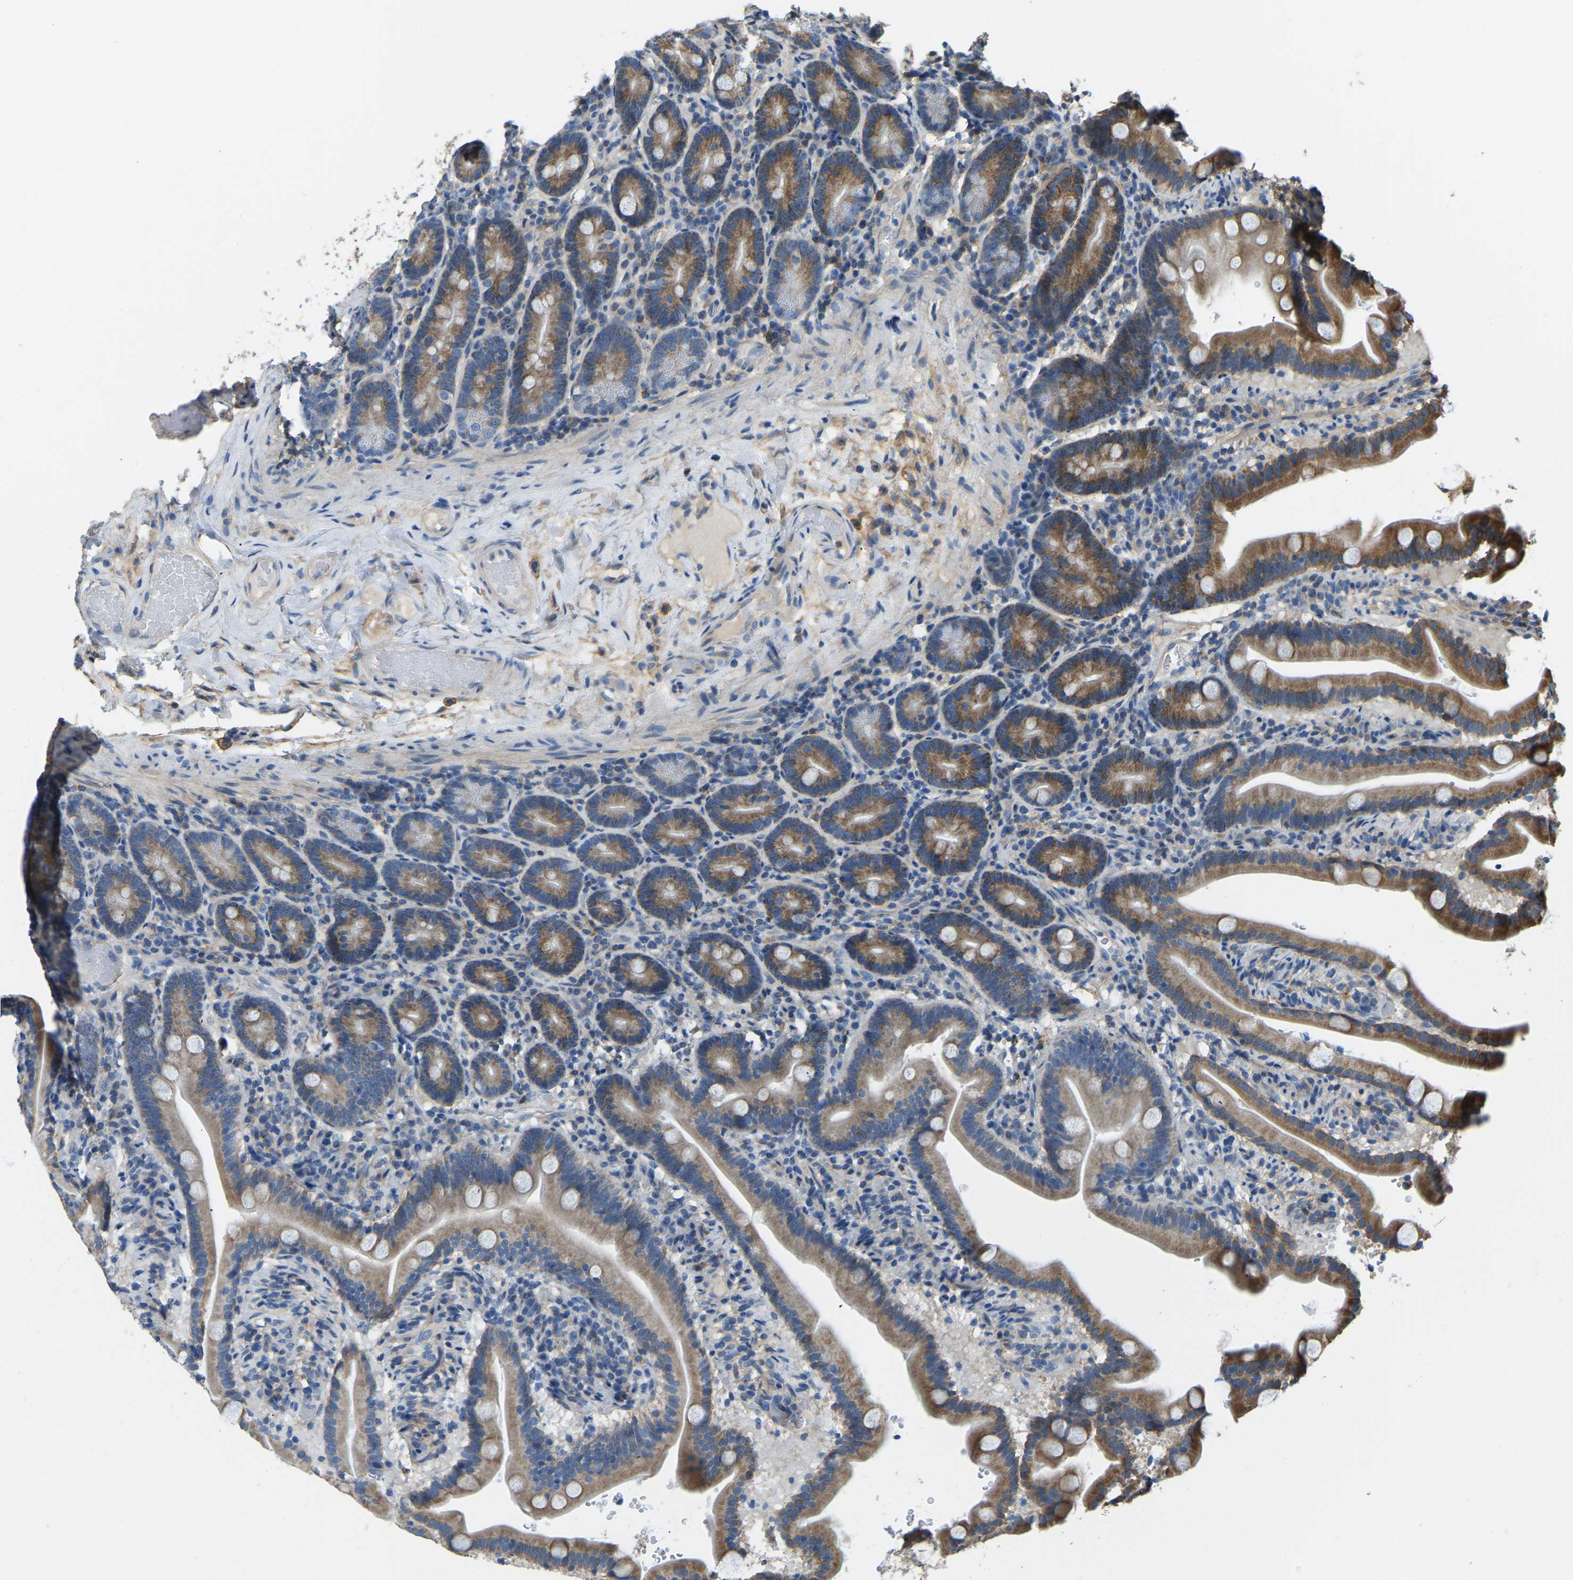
{"staining": {"intensity": "moderate", "quantity": ">75%", "location": "cytoplasmic/membranous"}, "tissue": "duodenum", "cell_type": "Glandular cells", "image_type": "normal", "snomed": [{"axis": "morphology", "description": "Normal tissue, NOS"}, {"axis": "topography", "description": "Duodenum"}], "caption": "Protein analysis of unremarkable duodenum displays moderate cytoplasmic/membranous staining in about >75% of glandular cells. The staining was performed using DAB (3,3'-diaminobenzidine) to visualize the protein expression in brown, while the nuclei were stained in blue with hematoxylin (Magnification: 20x).", "gene": "AHNAK", "patient": {"sex": "male", "age": 54}}